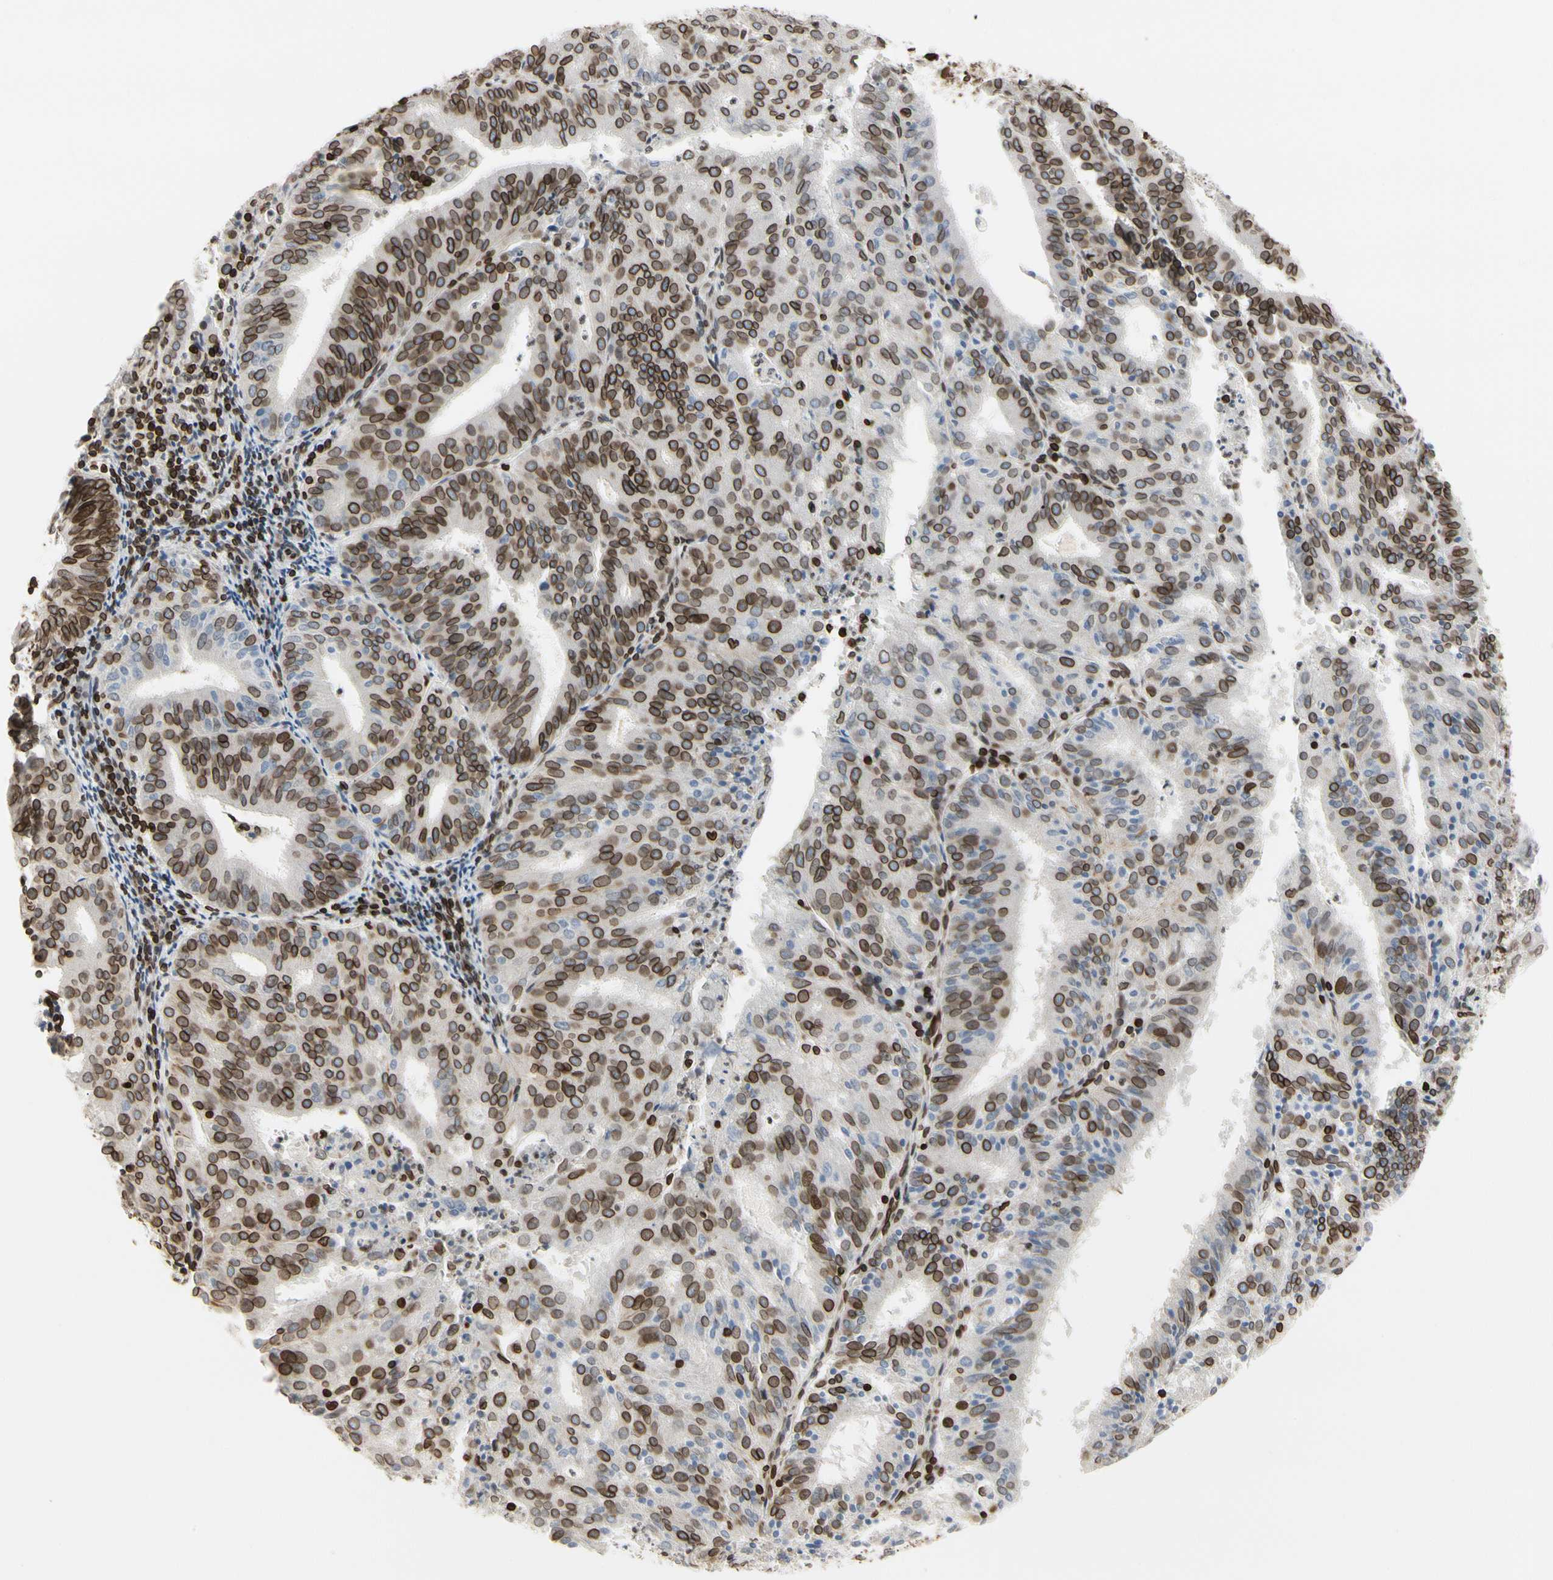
{"staining": {"intensity": "strong", "quantity": "25%-75%", "location": "cytoplasmic/membranous,nuclear"}, "tissue": "endometrial cancer", "cell_type": "Tumor cells", "image_type": "cancer", "snomed": [{"axis": "morphology", "description": "Adenocarcinoma, NOS"}, {"axis": "topography", "description": "Uterus"}], "caption": "About 25%-75% of tumor cells in endometrial adenocarcinoma display strong cytoplasmic/membranous and nuclear protein staining as visualized by brown immunohistochemical staining.", "gene": "TMPO", "patient": {"sex": "female", "age": 60}}